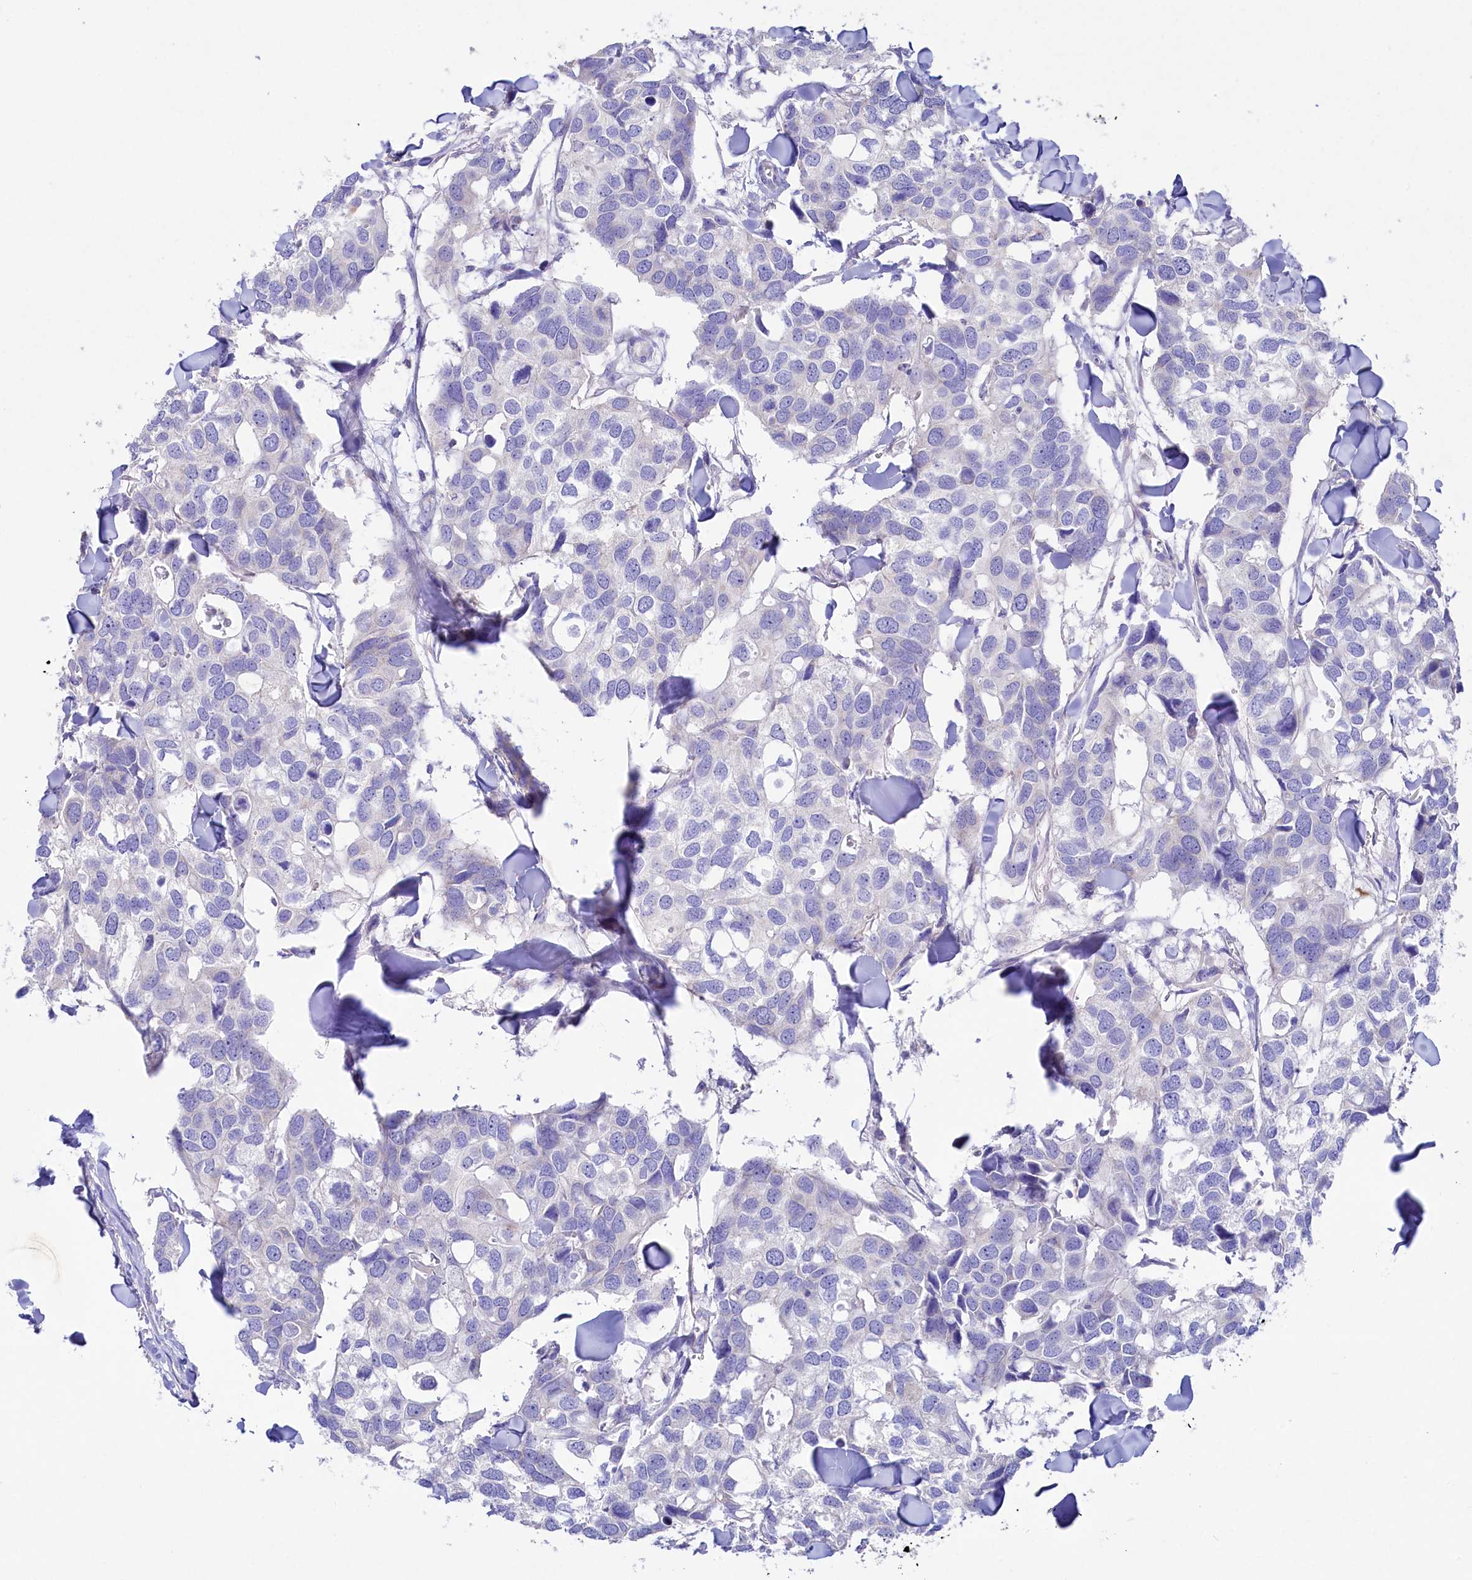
{"staining": {"intensity": "negative", "quantity": "none", "location": "none"}, "tissue": "breast cancer", "cell_type": "Tumor cells", "image_type": "cancer", "snomed": [{"axis": "morphology", "description": "Duct carcinoma"}, {"axis": "topography", "description": "Breast"}], "caption": "Tumor cells are negative for brown protein staining in infiltrating ductal carcinoma (breast).", "gene": "VPS26B", "patient": {"sex": "female", "age": 83}}